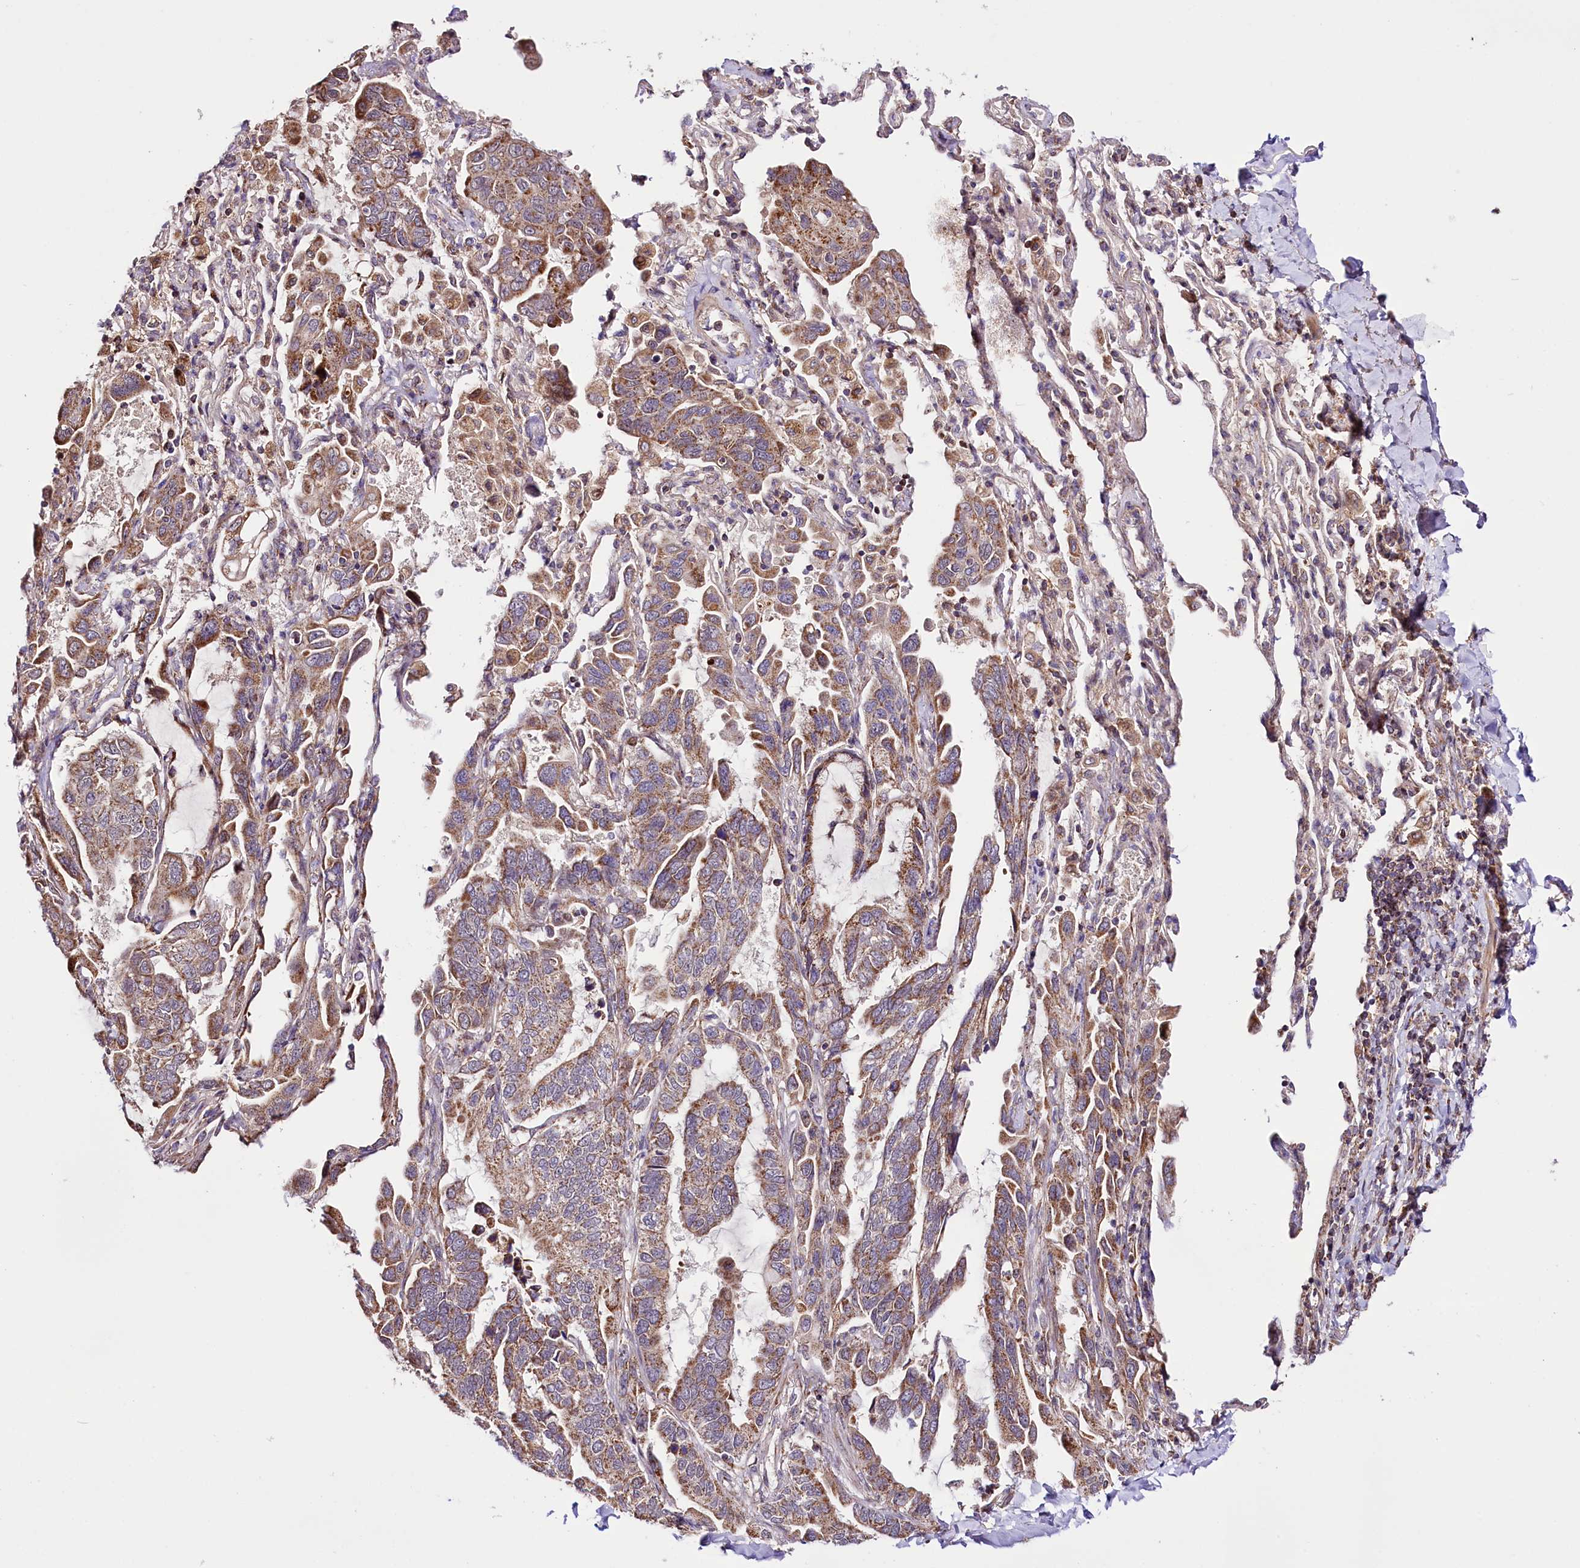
{"staining": {"intensity": "moderate", "quantity": ">75%", "location": "cytoplasmic/membranous"}, "tissue": "lung cancer", "cell_type": "Tumor cells", "image_type": "cancer", "snomed": [{"axis": "morphology", "description": "Adenocarcinoma, NOS"}, {"axis": "topography", "description": "Lung"}], "caption": "Brown immunohistochemical staining in human lung cancer demonstrates moderate cytoplasmic/membranous positivity in about >75% of tumor cells. (Stains: DAB (3,3'-diaminobenzidine) in brown, nuclei in blue, Microscopy: brightfield microscopy at high magnification).", "gene": "ST7", "patient": {"sex": "male", "age": 64}}